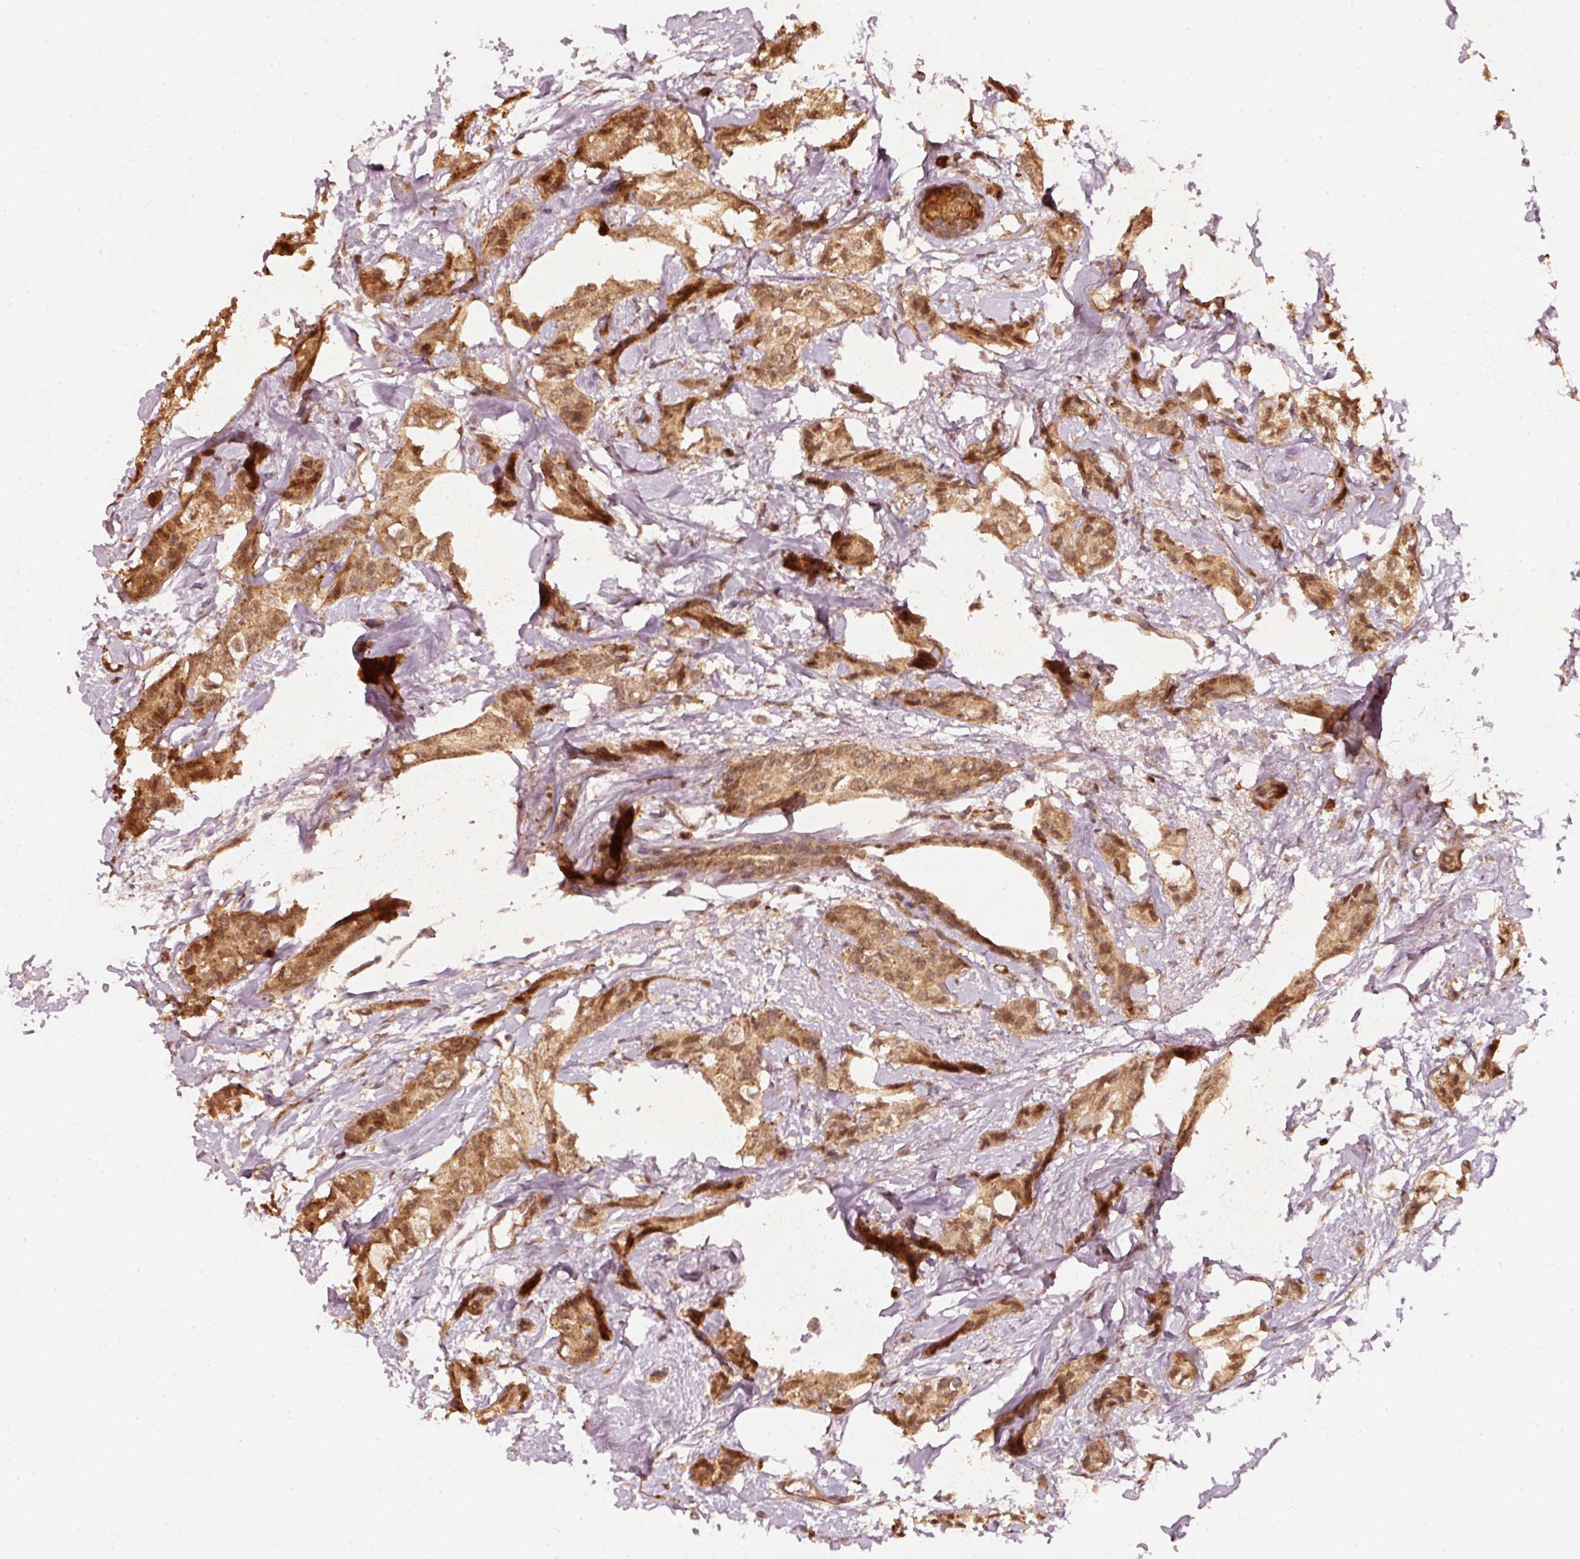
{"staining": {"intensity": "moderate", "quantity": ">75%", "location": "cytoplasmic/membranous,nuclear"}, "tissue": "breast cancer", "cell_type": "Tumor cells", "image_type": "cancer", "snomed": [{"axis": "morphology", "description": "Duct carcinoma"}, {"axis": "topography", "description": "Breast"}], "caption": "Breast cancer (invasive ductal carcinoma) stained for a protein displays moderate cytoplasmic/membranous and nuclear positivity in tumor cells.", "gene": "STAU1", "patient": {"sex": "female", "age": 73}}